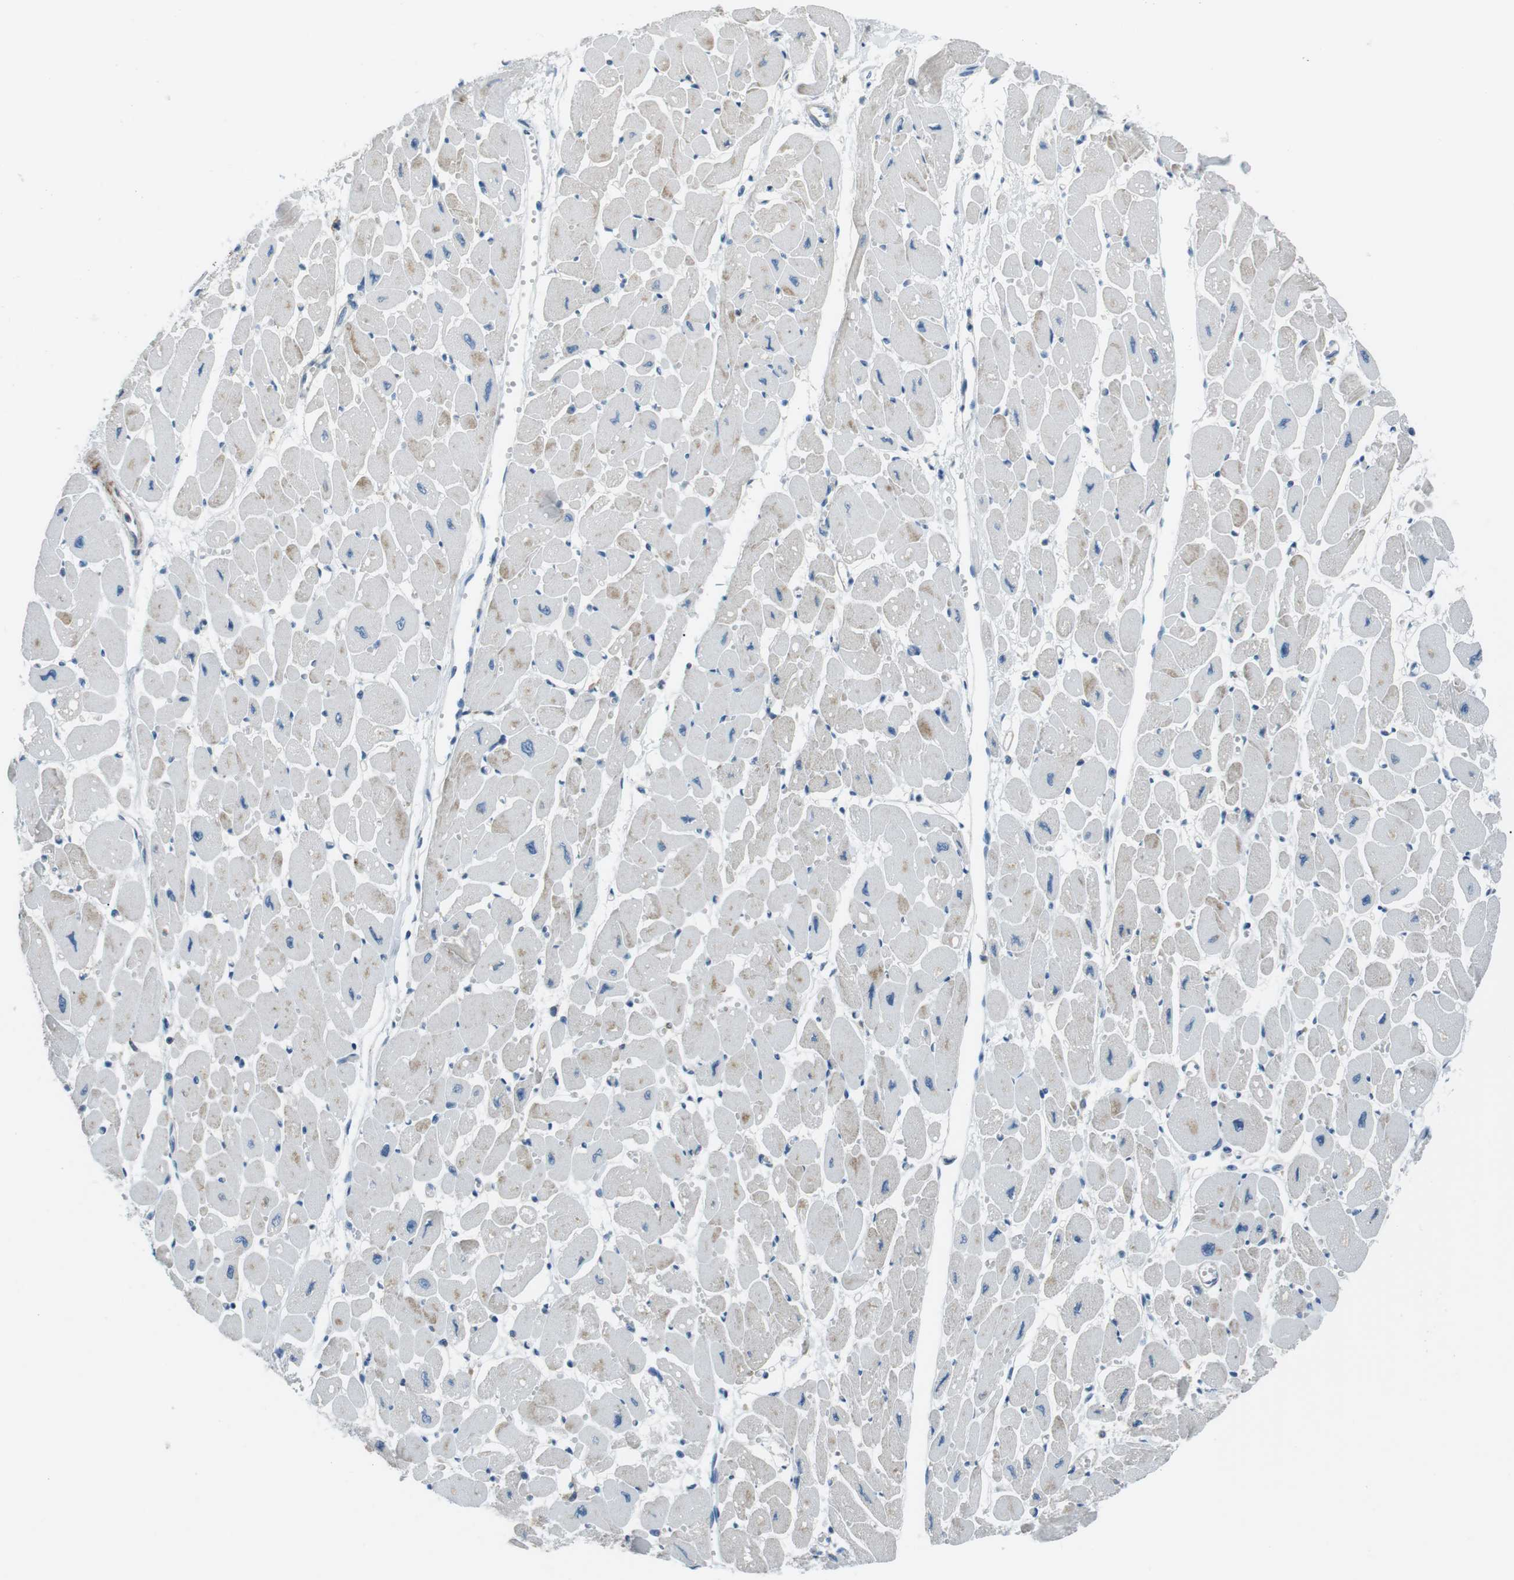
{"staining": {"intensity": "negative", "quantity": "none", "location": "none"}, "tissue": "heart muscle", "cell_type": "Cardiomyocytes", "image_type": "normal", "snomed": [{"axis": "morphology", "description": "Normal tissue, NOS"}, {"axis": "topography", "description": "Heart"}], "caption": "IHC image of unremarkable heart muscle: heart muscle stained with DAB demonstrates no significant protein positivity in cardiomyocytes. (Stains: DAB (3,3'-diaminobenzidine) IHC with hematoxylin counter stain, Microscopy: brightfield microscopy at high magnification).", "gene": "ARVCF", "patient": {"sex": "female", "age": 54}}